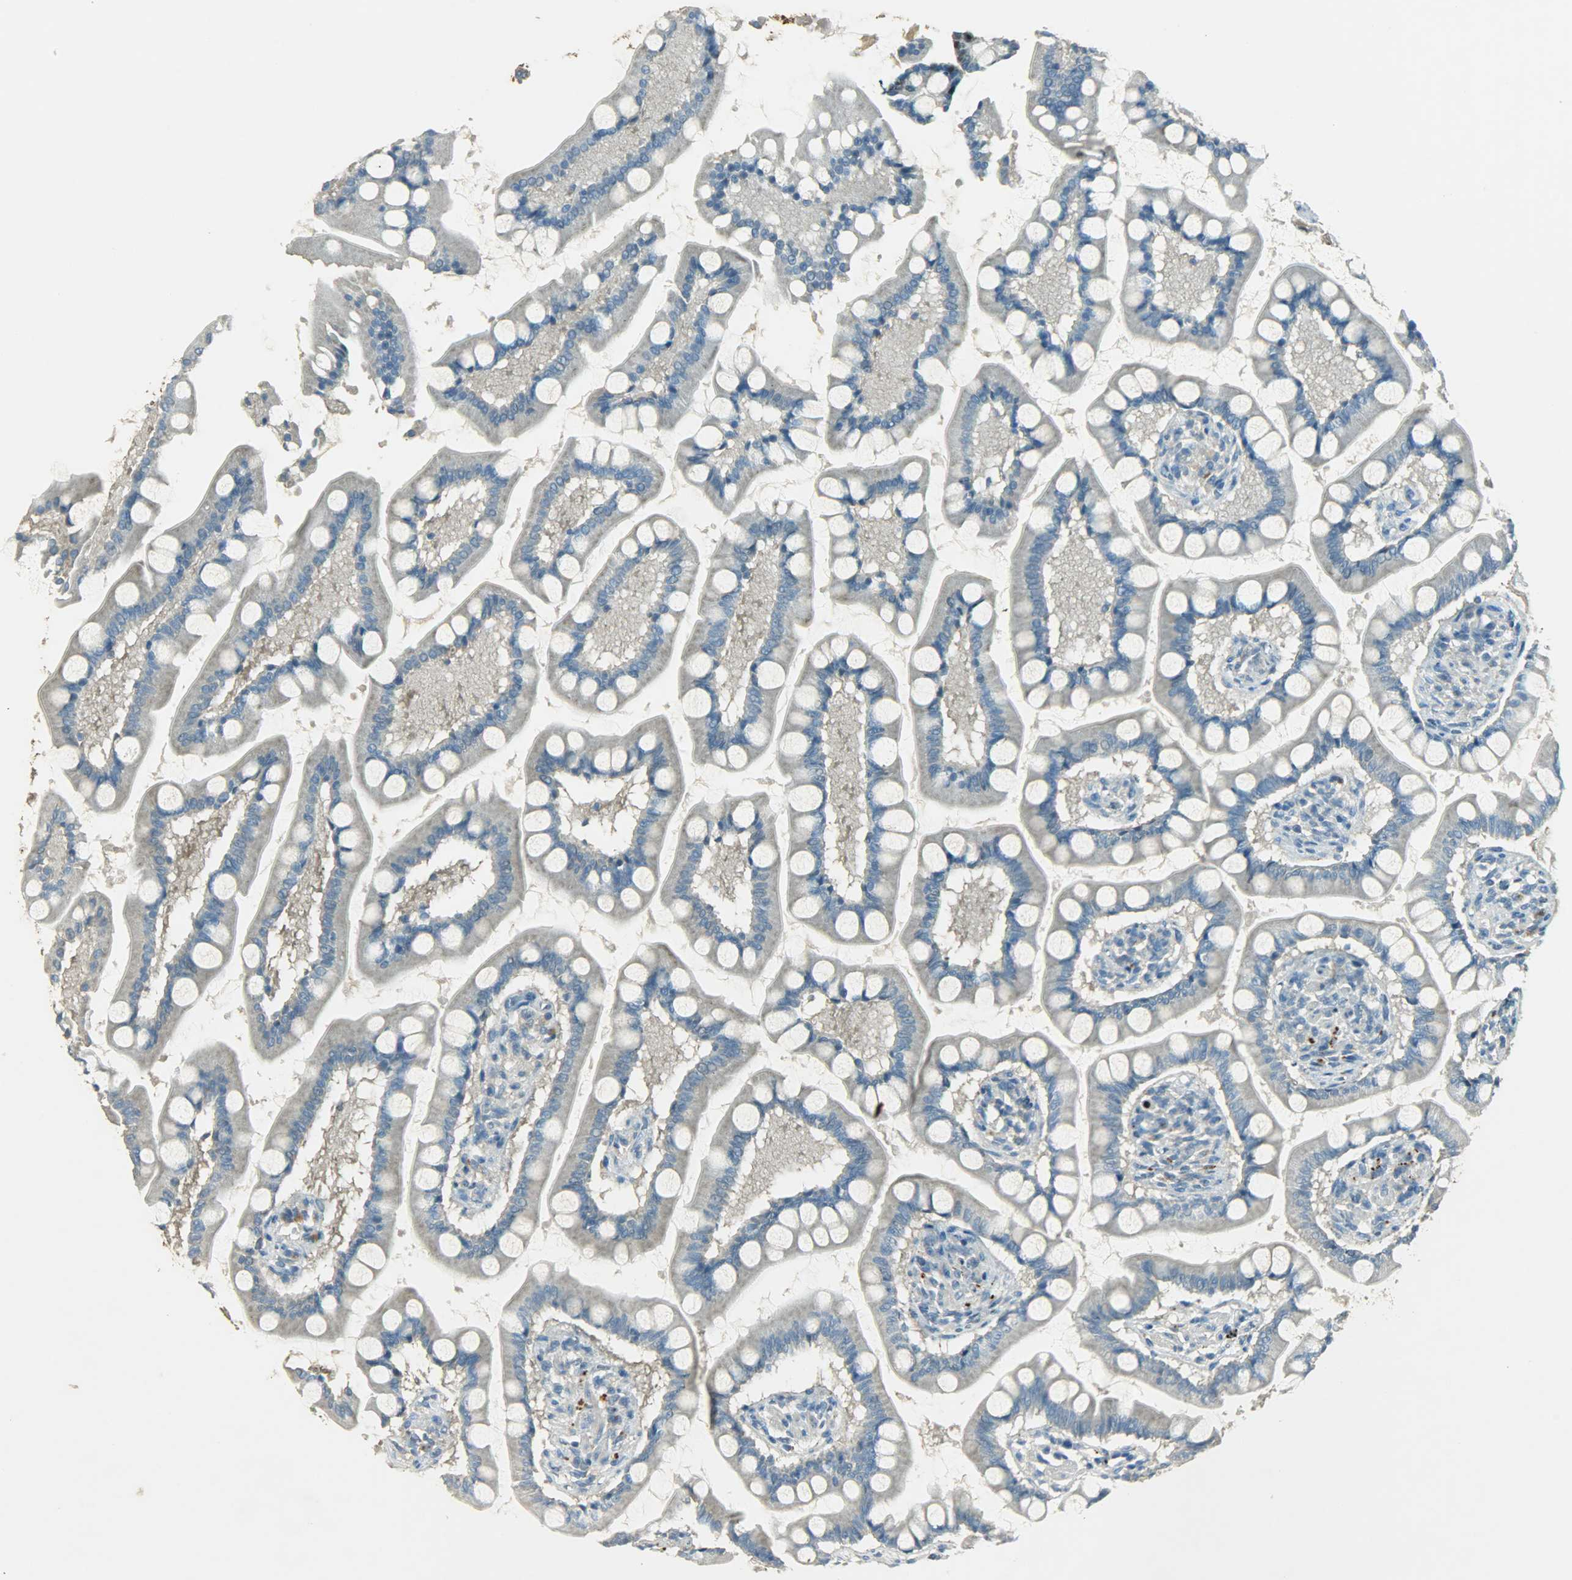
{"staining": {"intensity": "weak", "quantity": "25%-75%", "location": "cytoplasmic/membranous"}, "tissue": "small intestine", "cell_type": "Glandular cells", "image_type": "normal", "snomed": [{"axis": "morphology", "description": "Normal tissue, NOS"}, {"axis": "topography", "description": "Small intestine"}], "caption": "Small intestine stained for a protein exhibits weak cytoplasmic/membranous positivity in glandular cells.", "gene": "TPX2", "patient": {"sex": "male", "age": 41}}